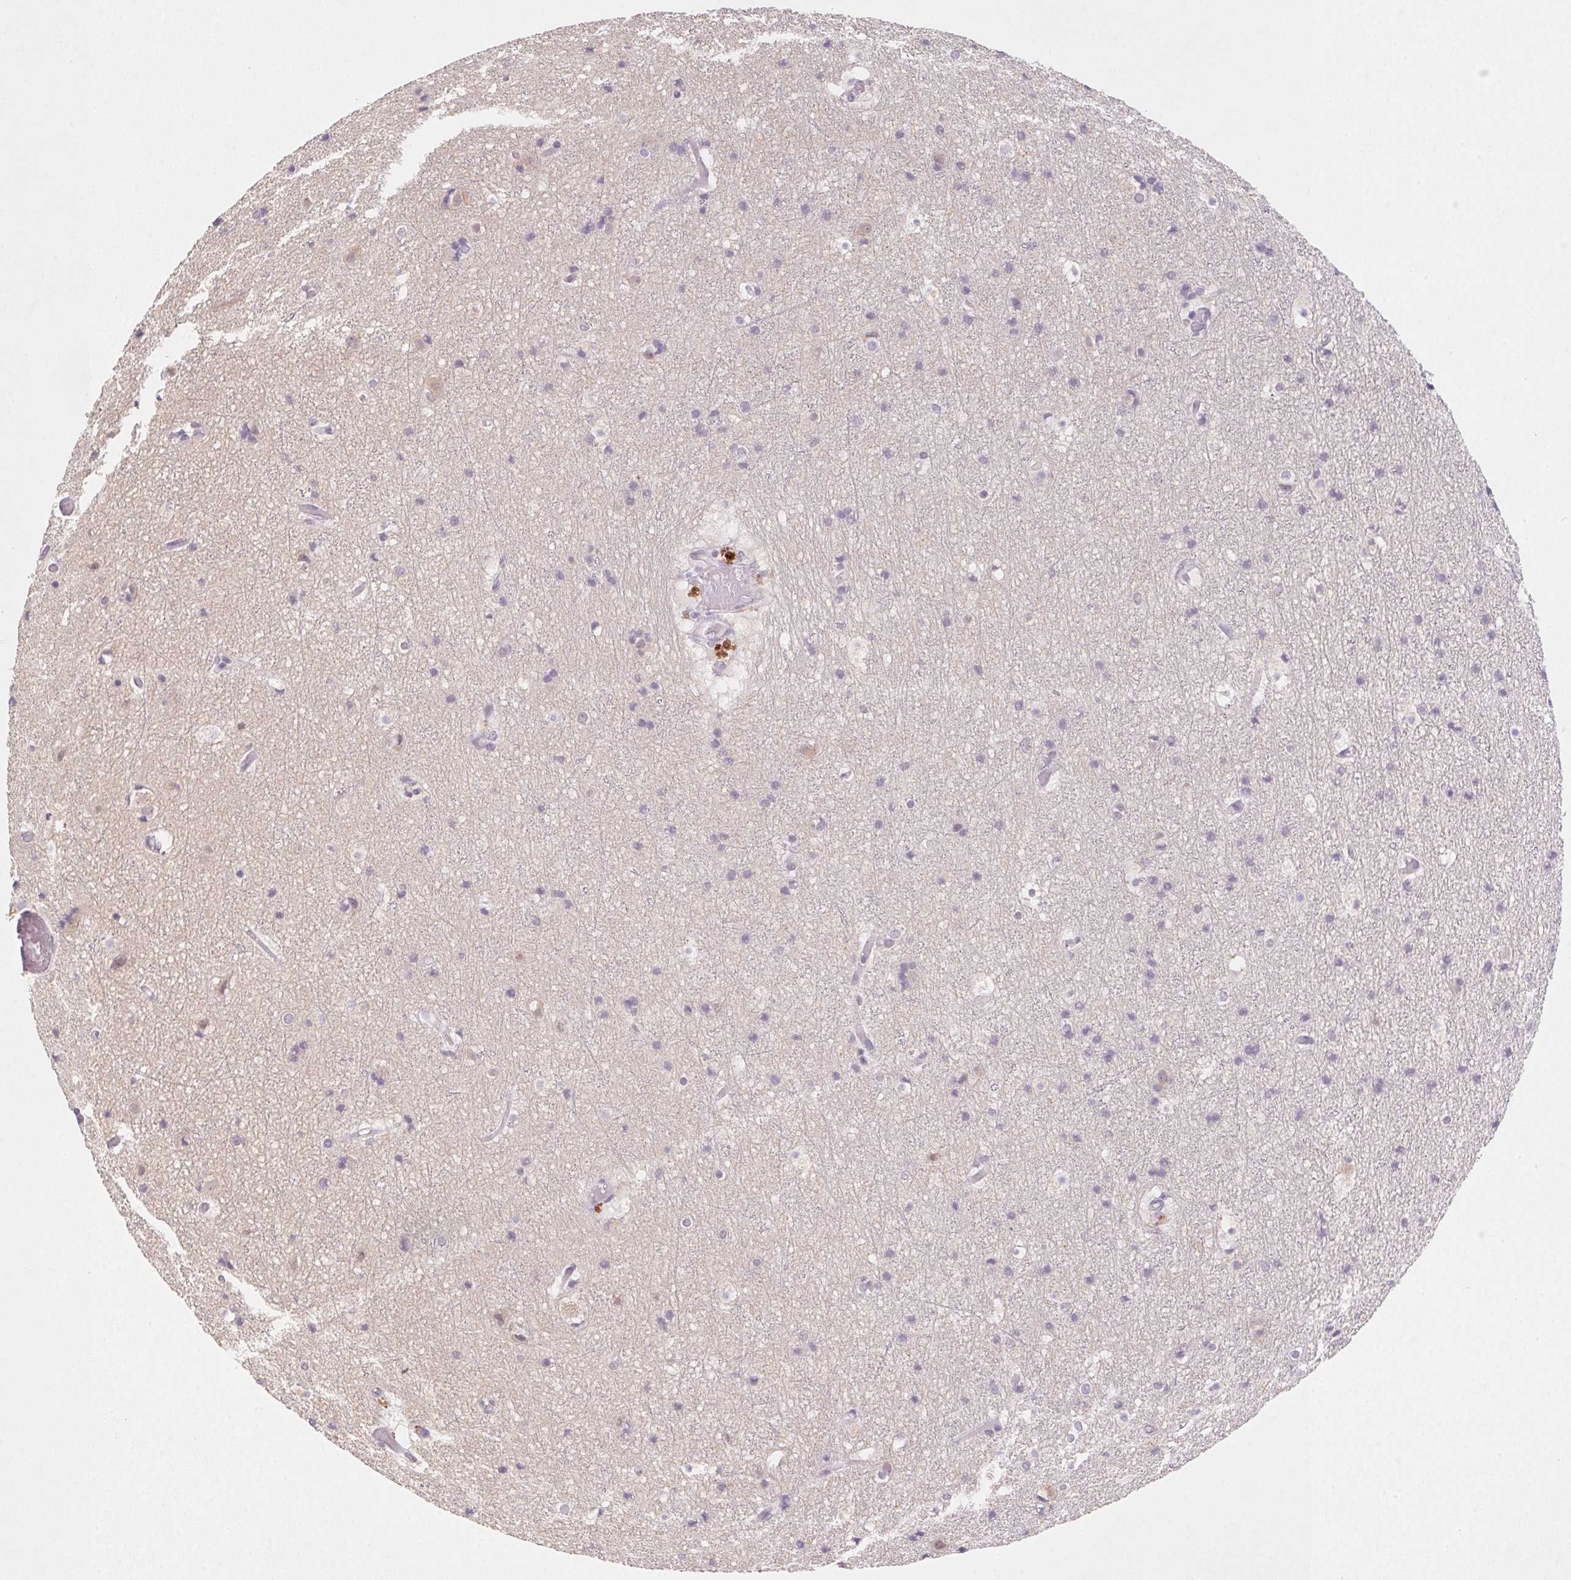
{"staining": {"intensity": "negative", "quantity": "none", "location": "none"}, "tissue": "cerebral cortex", "cell_type": "Endothelial cells", "image_type": "normal", "snomed": [{"axis": "morphology", "description": "Normal tissue, NOS"}, {"axis": "topography", "description": "Cerebral cortex"}], "caption": "The micrograph exhibits no staining of endothelial cells in benign cerebral cortex.", "gene": "SLC6A18", "patient": {"sex": "female", "age": 52}}